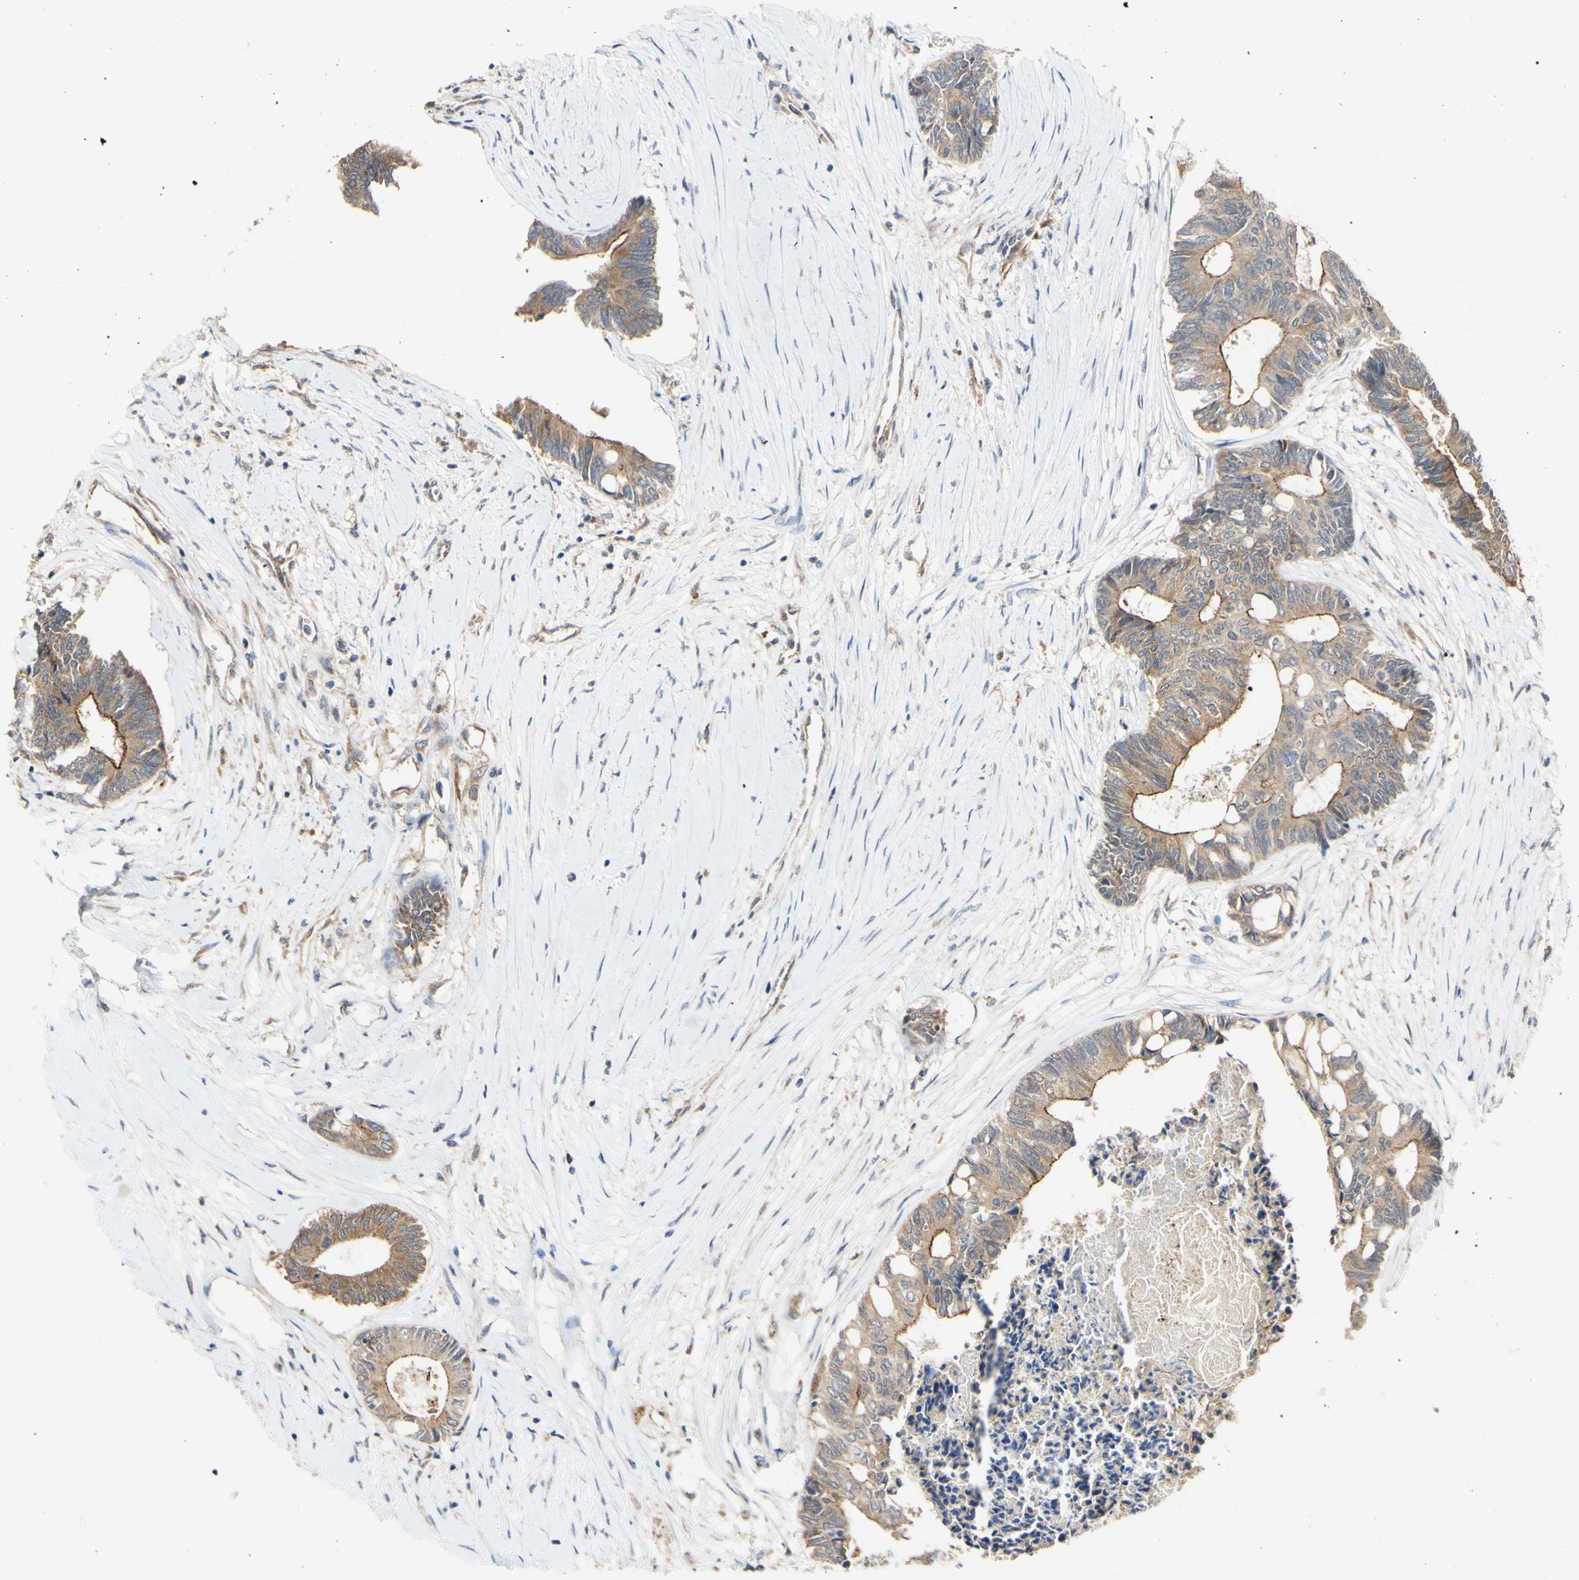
{"staining": {"intensity": "moderate", "quantity": ">75%", "location": "cytoplasmic/membranous"}, "tissue": "colorectal cancer", "cell_type": "Tumor cells", "image_type": "cancer", "snomed": [{"axis": "morphology", "description": "Adenocarcinoma, NOS"}, {"axis": "topography", "description": "Rectum"}], "caption": "Immunohistochemical staining of adenocarcinoma (colorectal) exhibits moderate cytoplasmic/membranous protein staining in about >75% of tumor cells. (DAB = brown stain, brightfield microscopy at high magnification).", "gene": "PDGFB", "patient": {"sex": "male", "age": 63}}